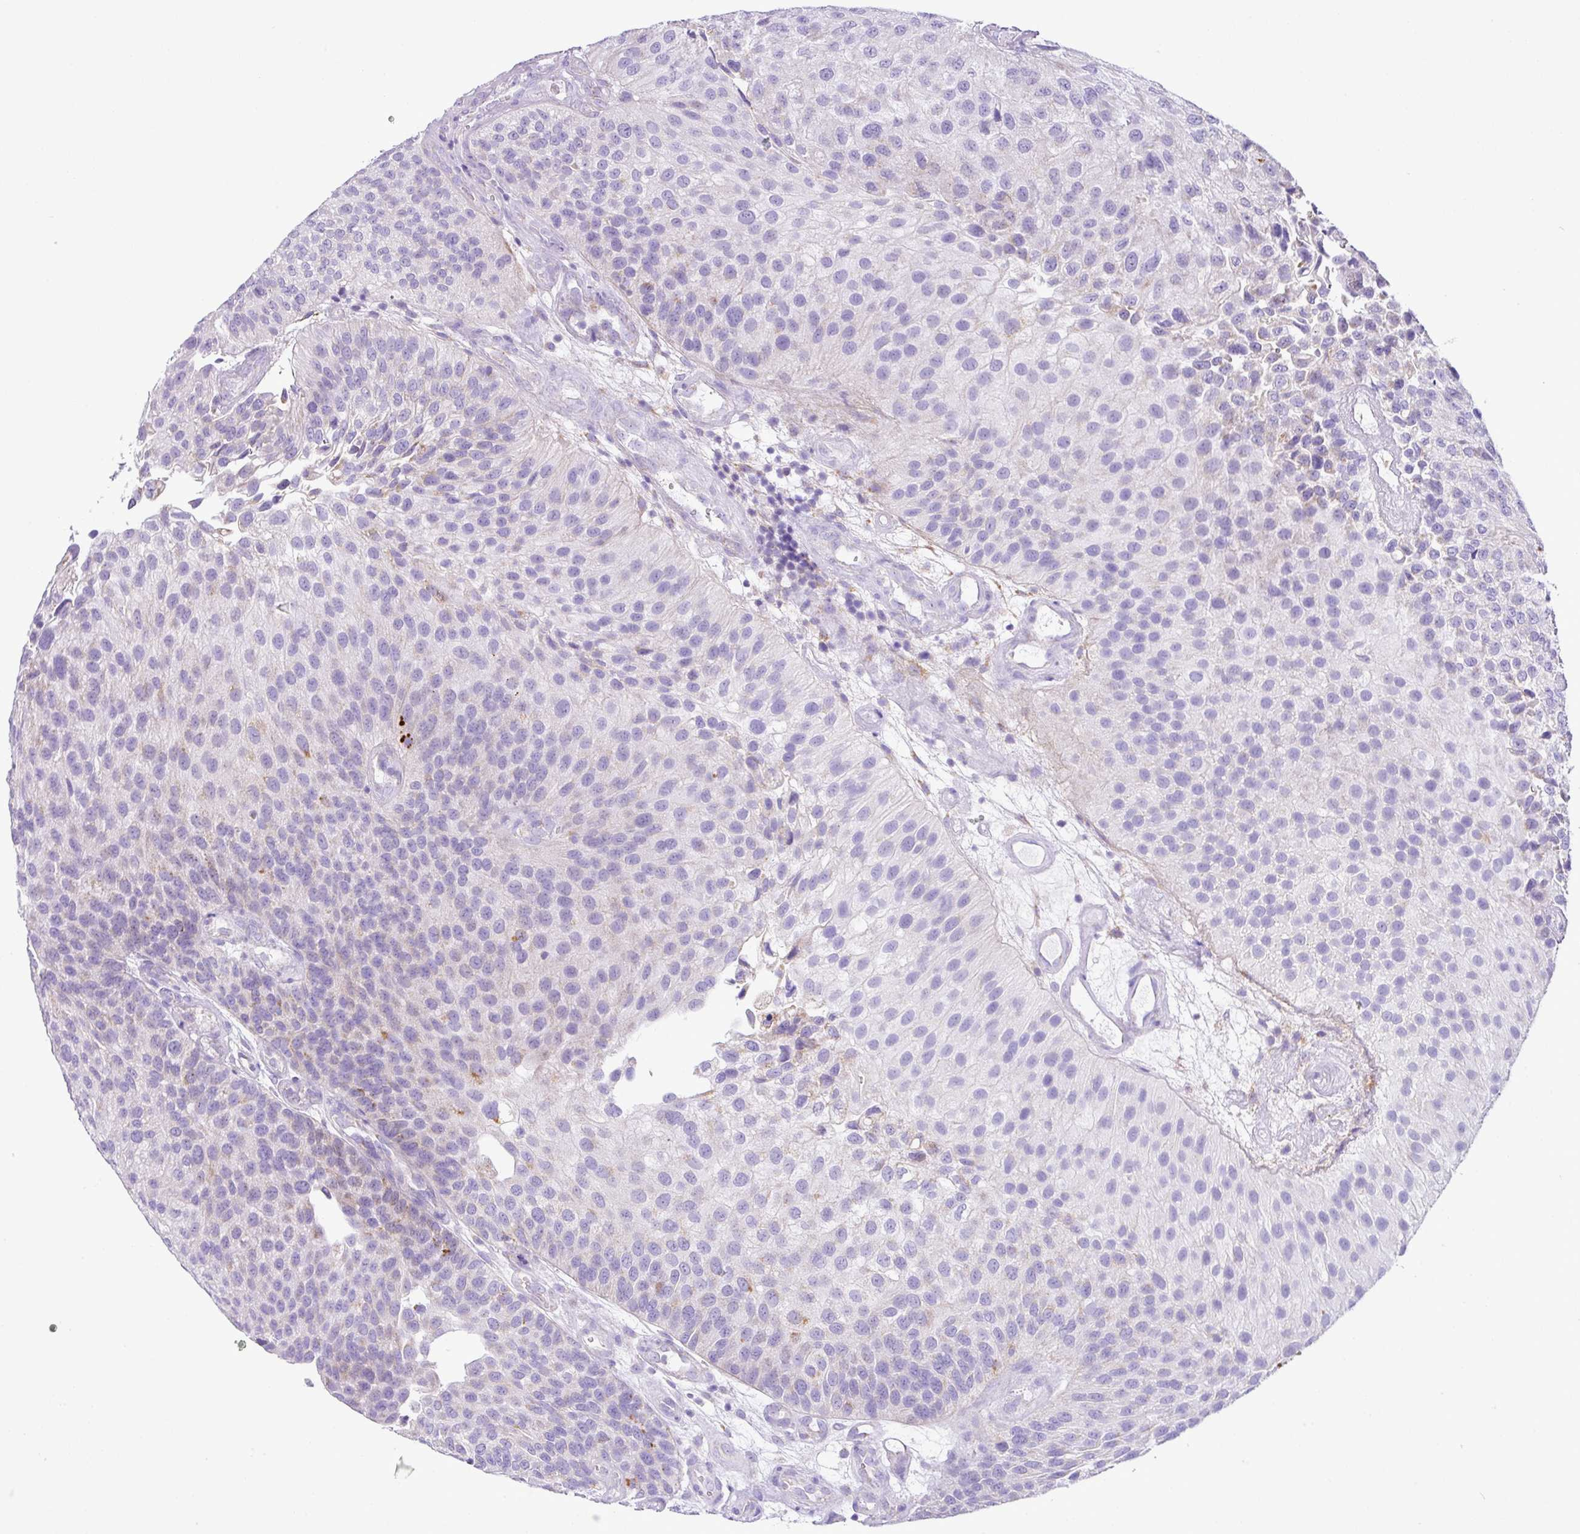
{"staining": {"intensity": "negative", "quantity": "none", "location": "none"}, "tissue": "urothelial cancer", "cell_type": "Tumor cells", "image_type": "cancer", "snomed": [{"axis": "morphology", "description": "Urothelial carcinoma, NOS"}, {"axis": "topography", "description": "Urinary bladder"}], "caption": "High magnification brightfield microscopy of urothelial cancer stained with DAB (brown) and counterstained with hematoxylin (blue): tumor cells show no significant expression.", "gene": "PGAP4", "patient": {"sex": "male", "age": 87}}